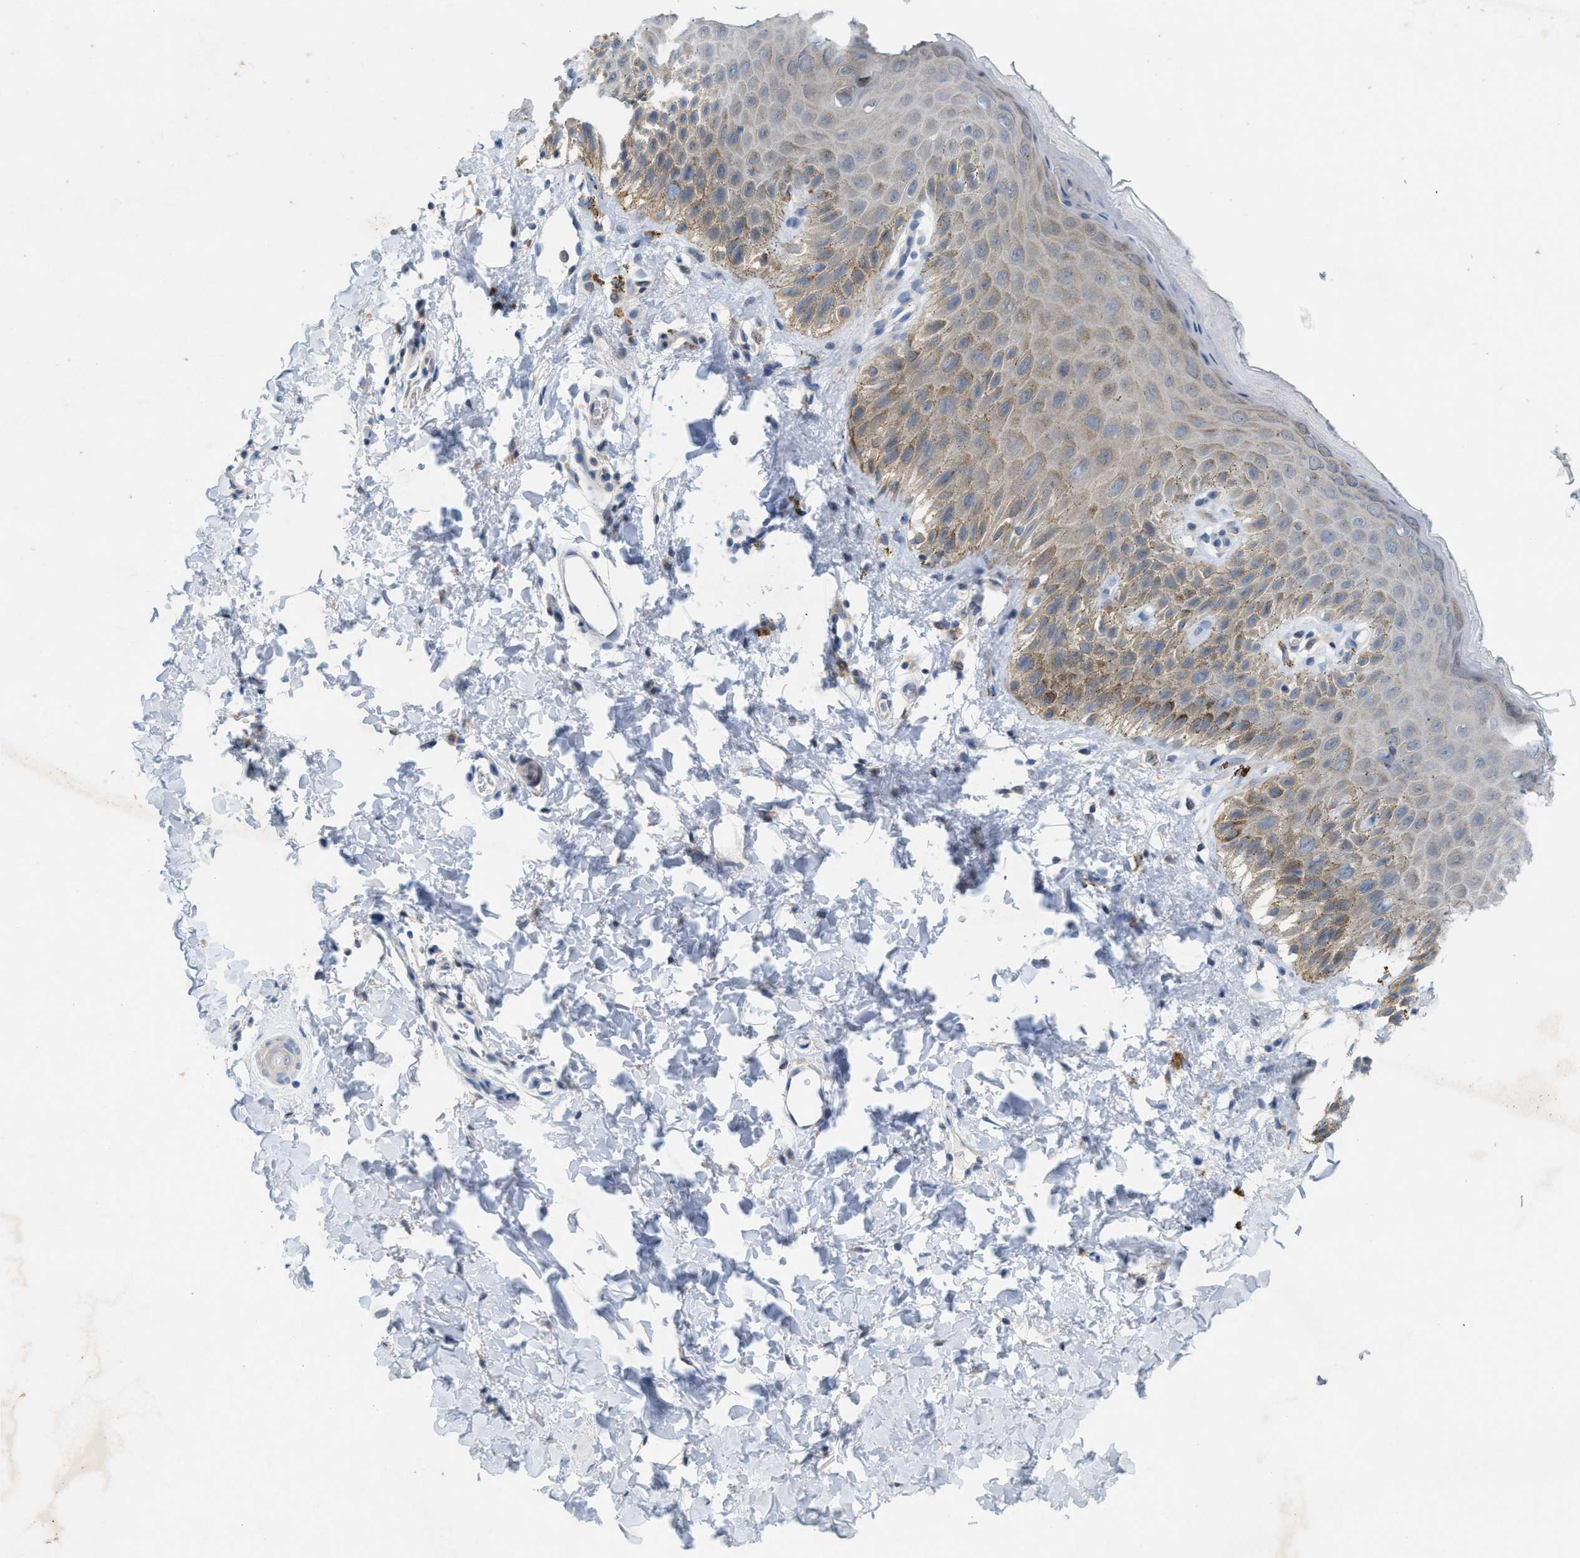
{"staining": {"intensity": "moderate", "quantity": "<25%", "location": "cytoplasmic/membranous"}, "tissue": "skin", "cell_type": "Epidermal cells", "image_type": "normal", "snomed": [{"axis": "morphology", "description": "Normal tissue, NOS"}, {"axis": "topography", "description": "Anal"}], "caption": "Immunohistochemistry photomicrograph of normal human skin stained for a protein (brown), which exhibits low levels of moderate cytoplasmic/membranous positivity in approximately <25% of epidermal cells.", "gene": "WIPI2", "patient": {"sex": "male", "age": 44}}